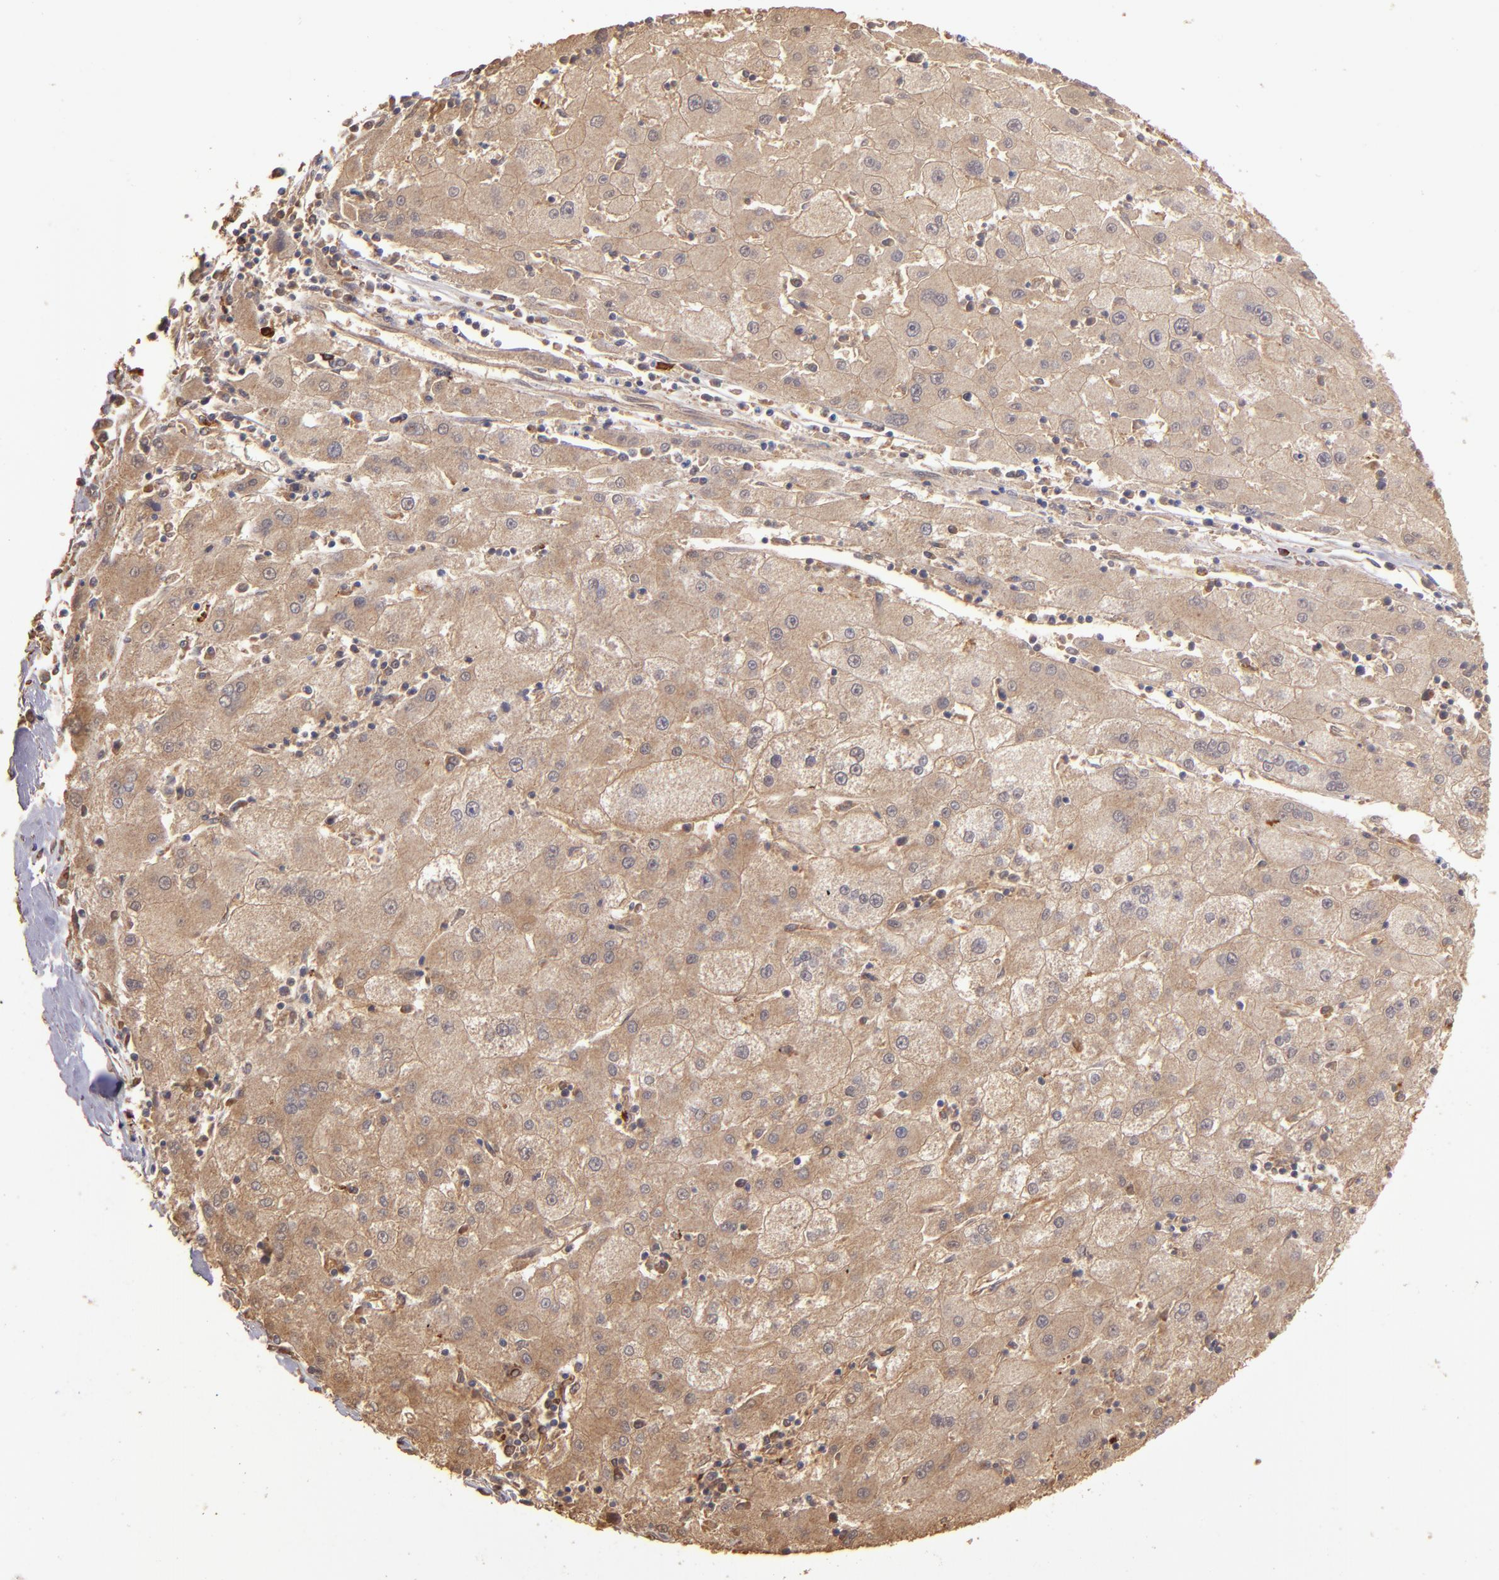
{"staining": {"intensity": "moderate", "quantity": ">75%", "location": "cytoplasmic/membranous"}, "tissue": "liver cancer", "cell_type": "Tumor cells", "image_type": "cancer", "snomed": [{"axis": "morphology", "description": "Carcinoma, Hepatocellular, NOS"}, {"axis": "topography", "description": "Liver"}], "caption": "Hepatocellular carcinoma (liver) was stained to show a protein in brown. There is medium levels of moderate cytoplasmic/membranous staining in approximately >75% of tumor cells.", "gene": "SRRD", "patient": {"sex": "male", "age": 72}}